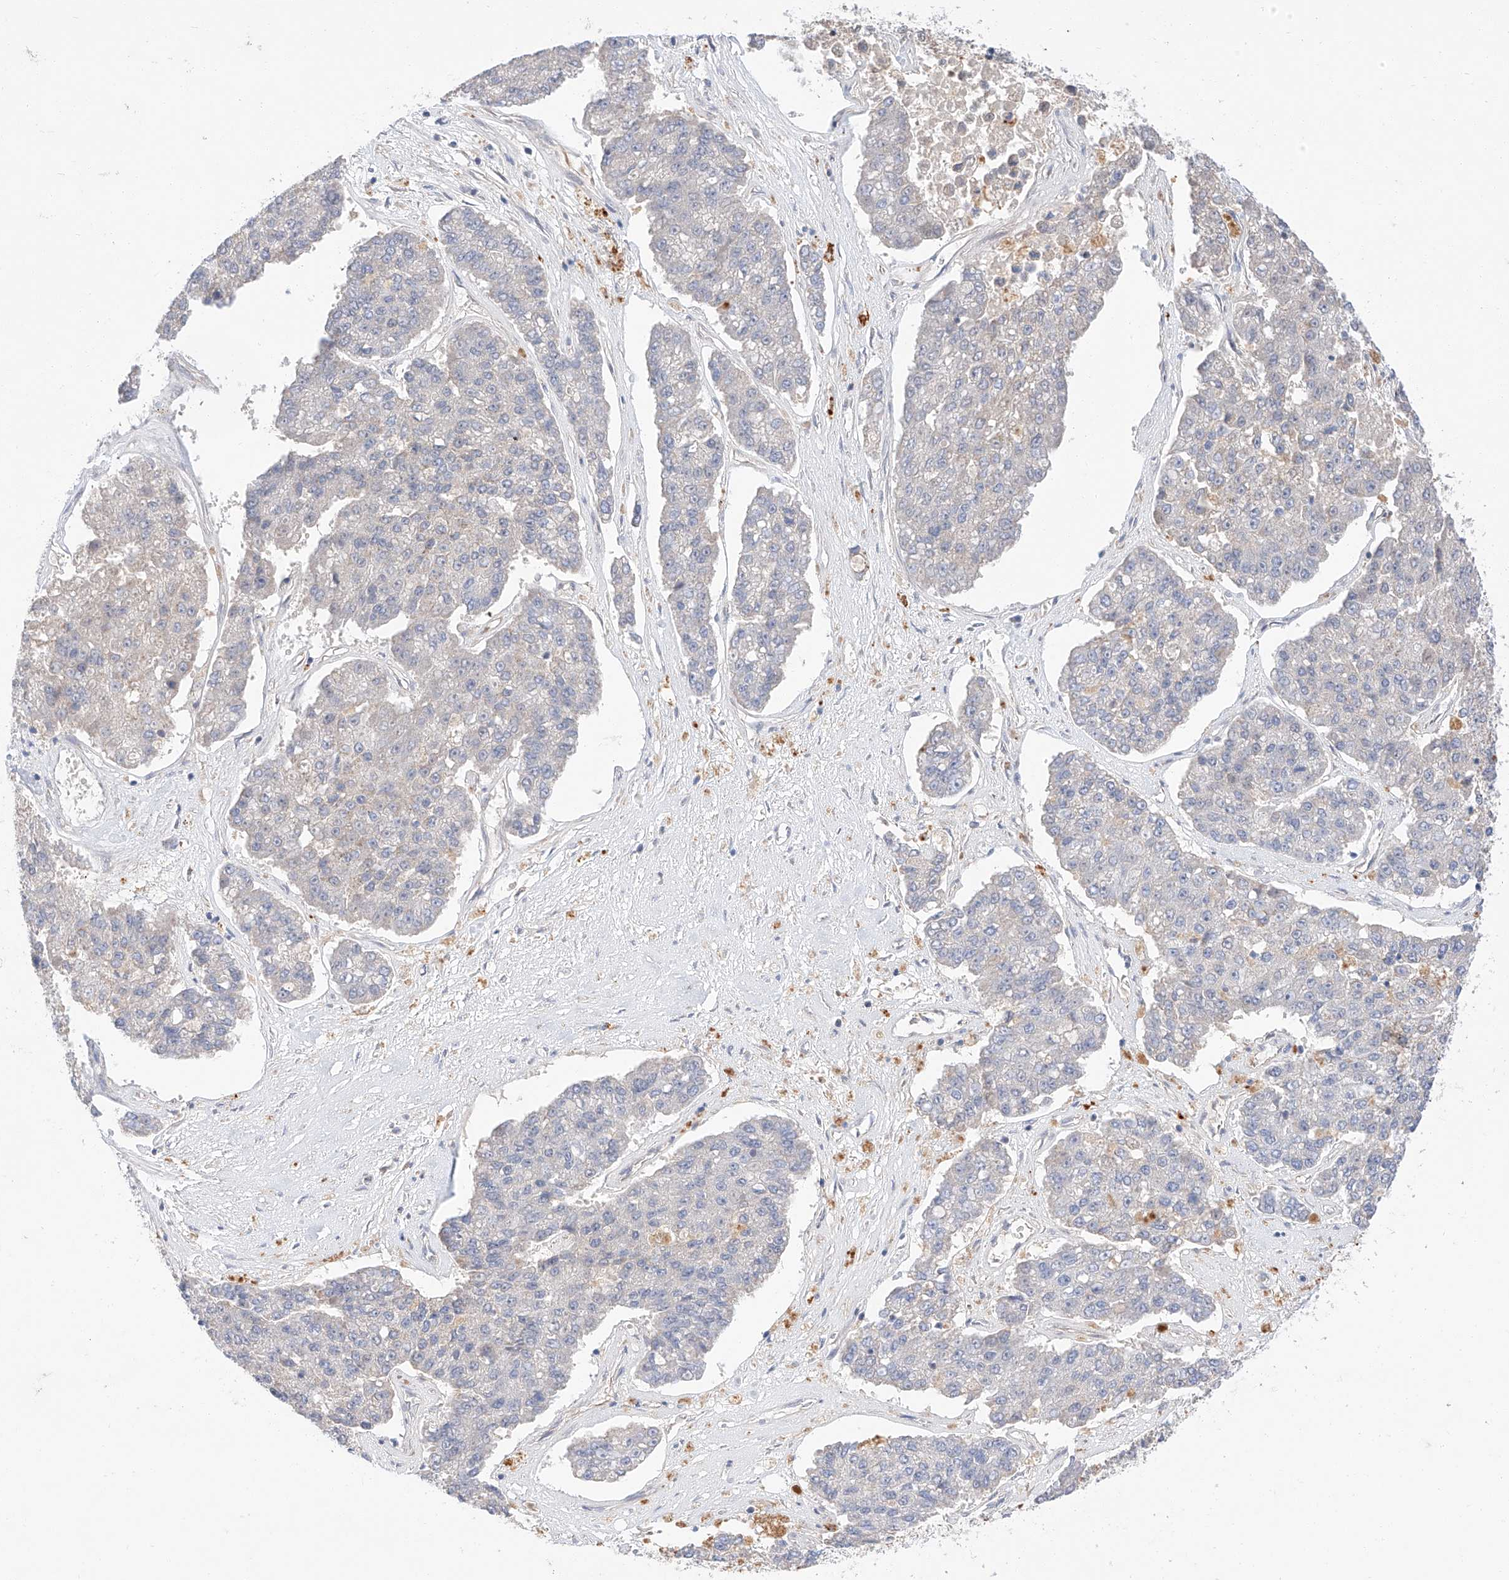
{"staining": {"intensity": "negative", "quantity": "none", "location": "none"}, "tissue": "pancreatic cancer", "cell_type": "Tumor cells", "image_type": "cancer", "snomed": [{"axis": "morphology", "description": "Adenocarcinoma, NOS"}, {"axis": "topography", "description": "Pancreas"}], "caption": "This is an immunohistochemistry photomicrograph of human adenocarcinoma (pancreatic). There is no expression in tumor cells.", "gene": "C6orf118", "patient": {"sex": "male", "age": 50}}